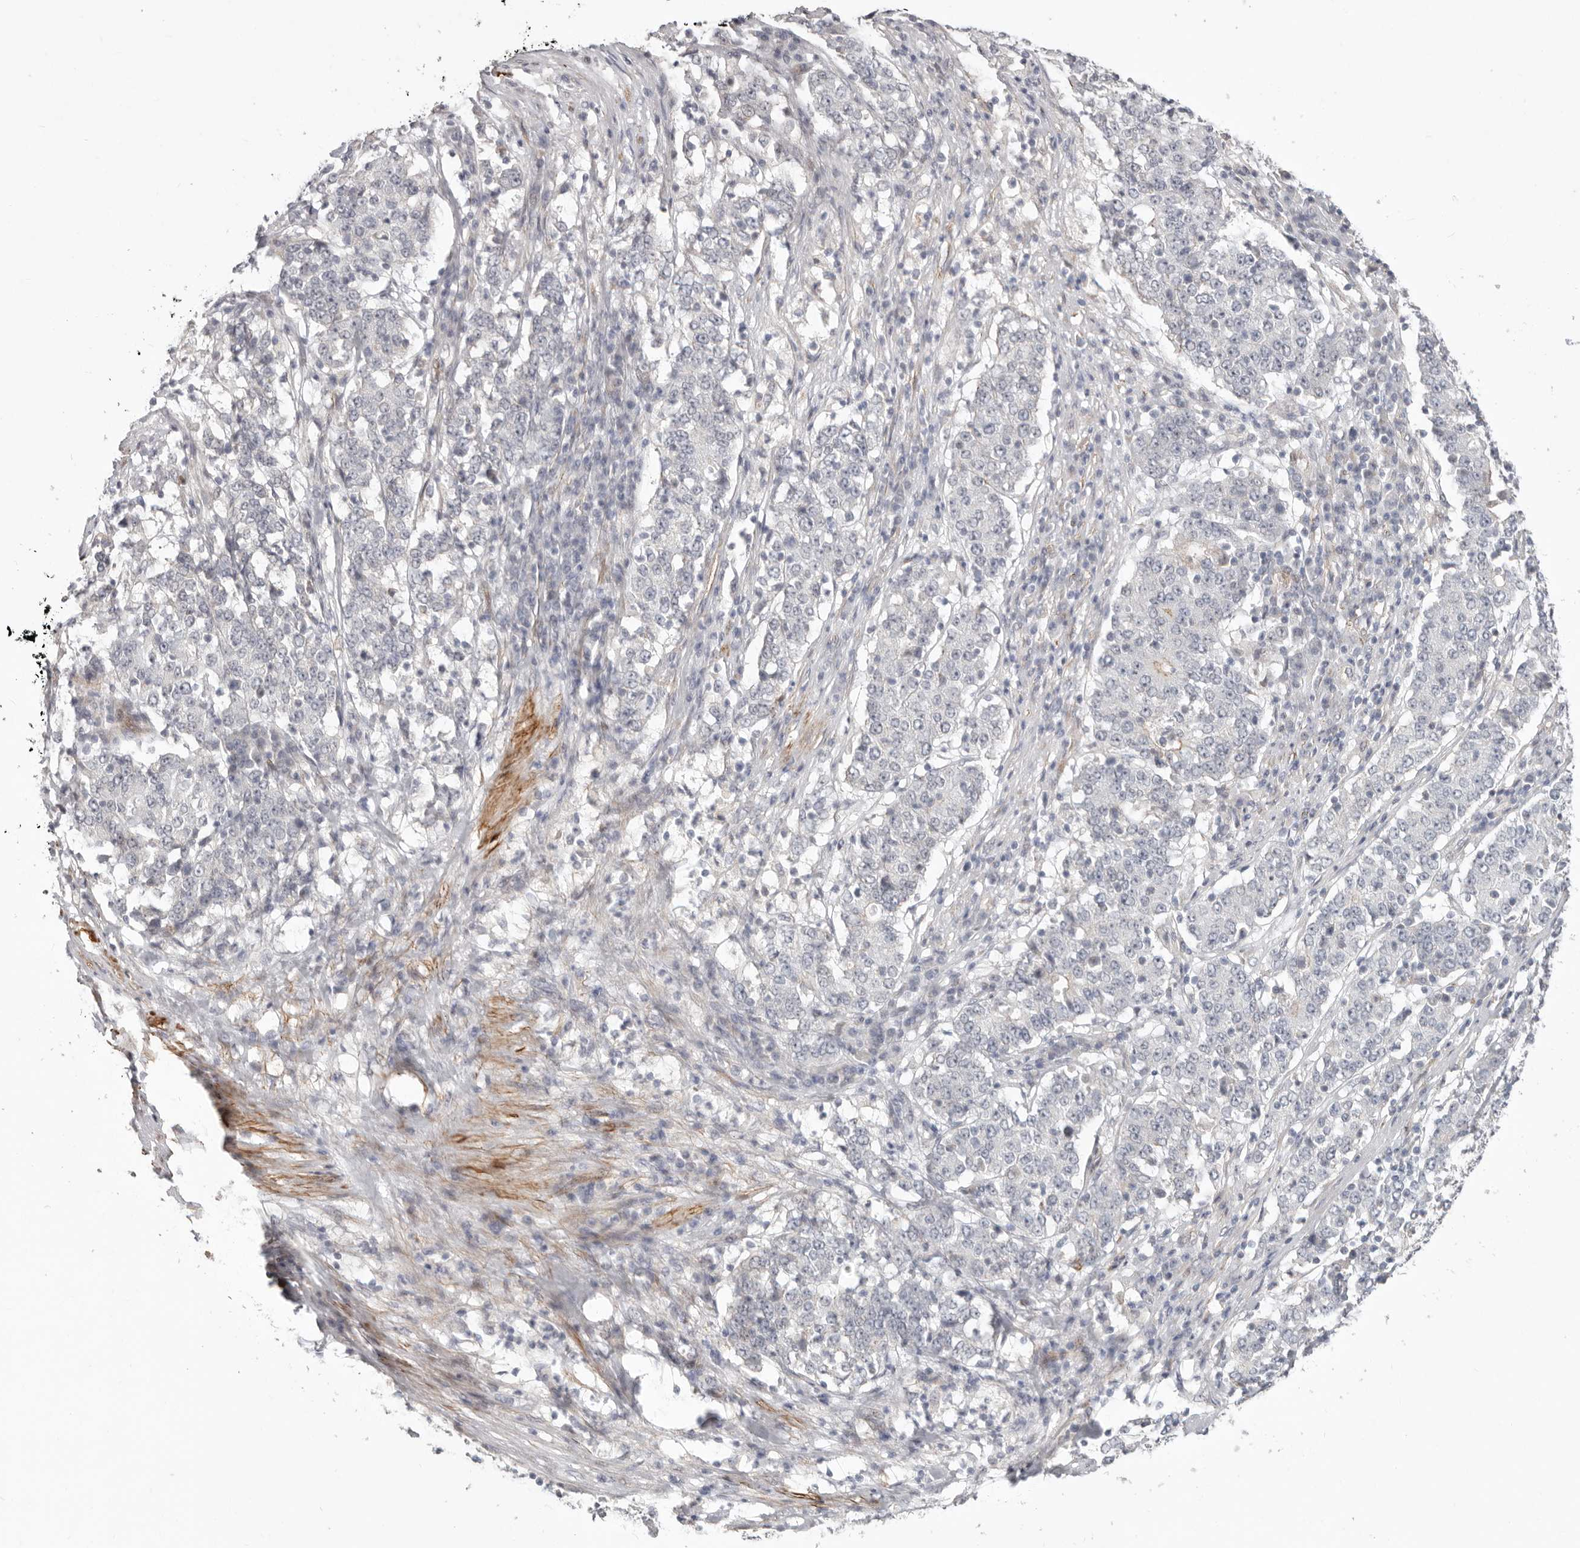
{"staining": {"intensity": "negative", "quantity": "none", "location": "none"}, "tissue": "stomach cancer", "cell_type": "Tumor cells", "image_type": "cancer", "snomed": [{"axis": "morphology", "description": "Adenocarcinoma, NOS"}, {"axis": "topography", "description": "Stomach"}], "caption": "The image displays no staining of tumor cells in stomach adenocarcinoma.", "gene": "SZT2", "patient": {"sex": "male", "age": 59}}